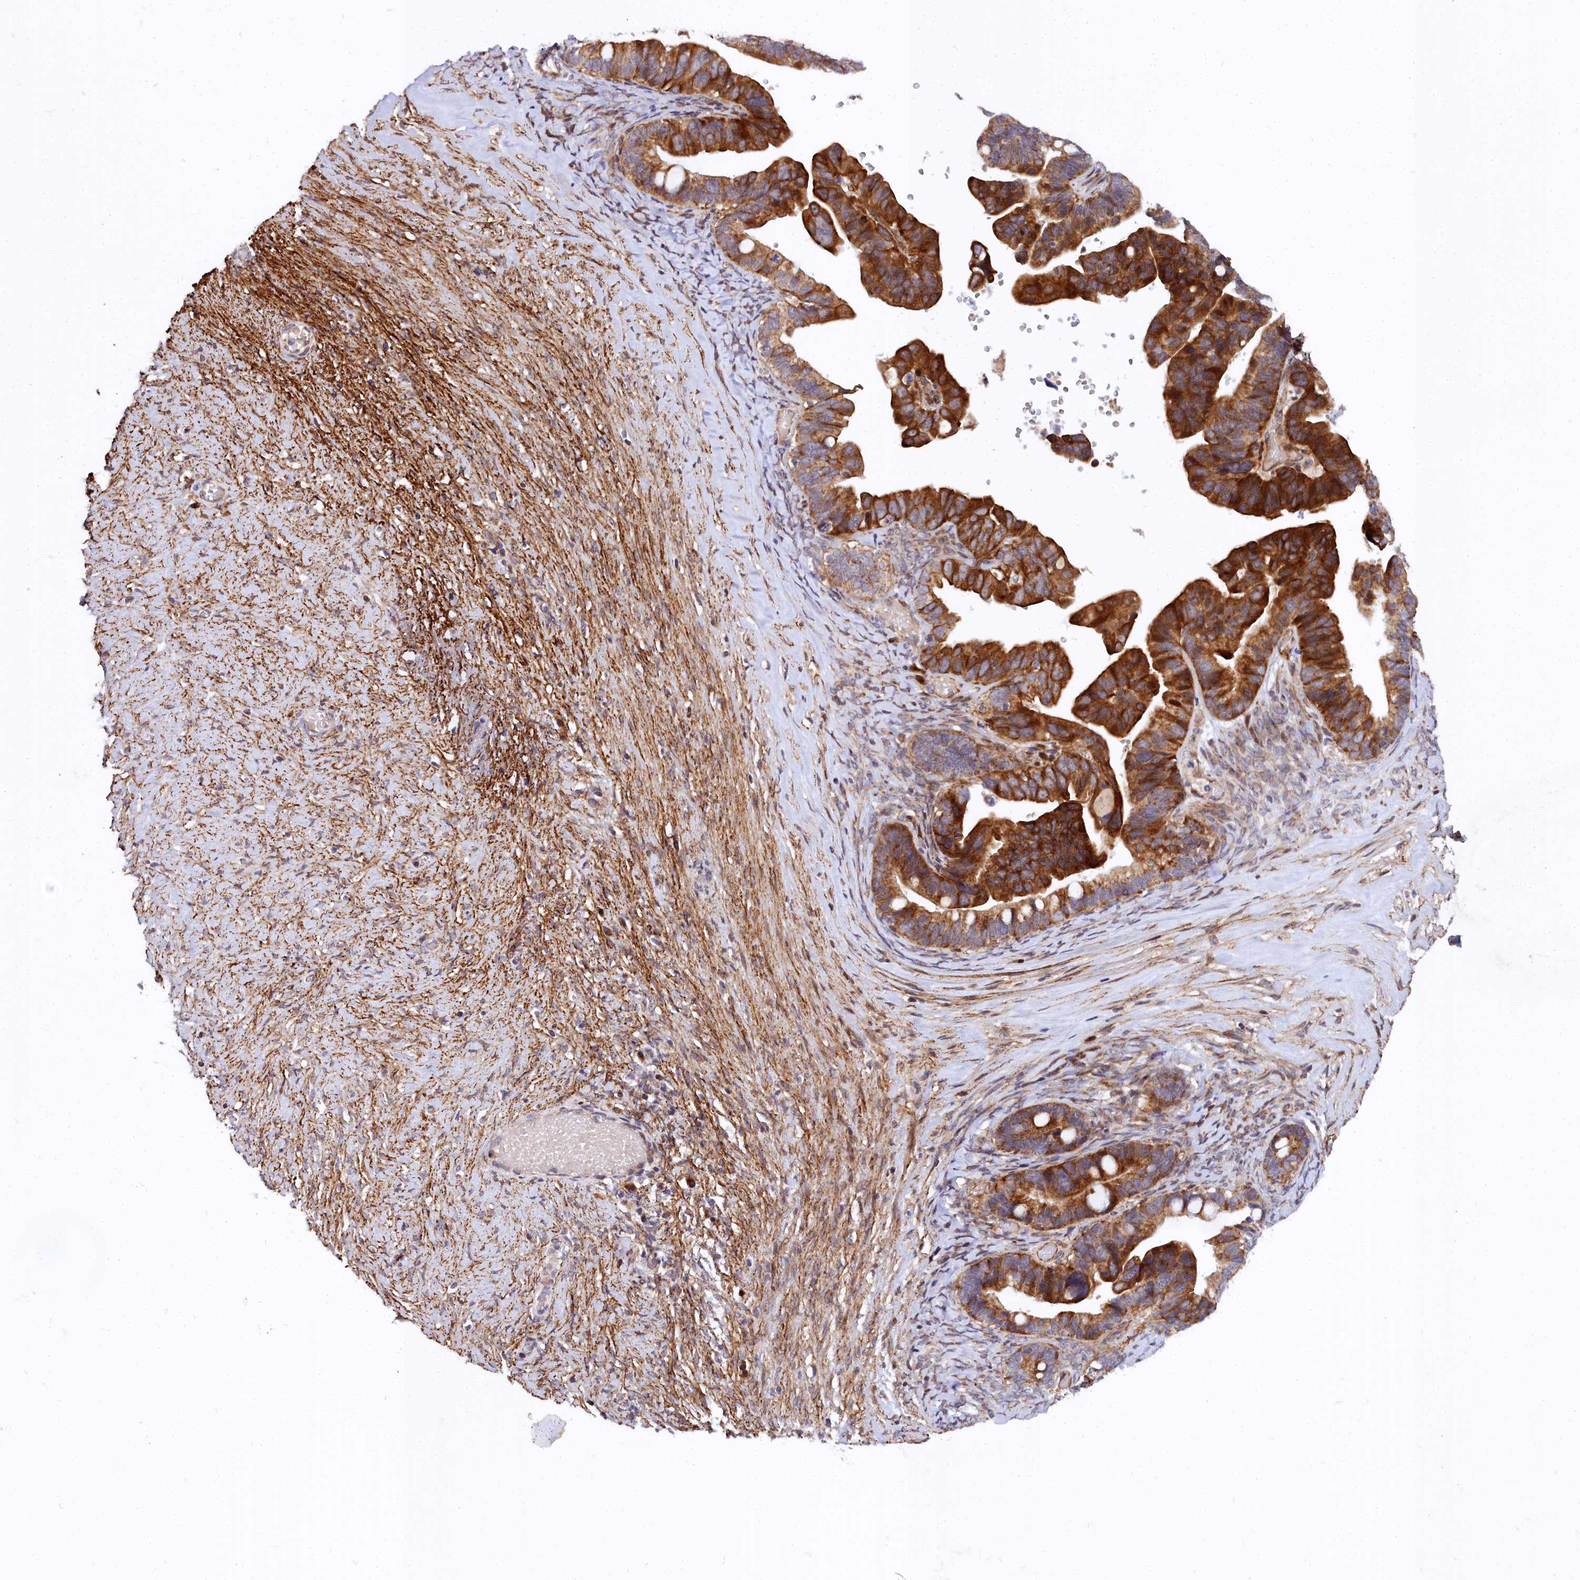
{"staining": {"intensity": "strong", "quantity": ">75%", "location": "cytoplasmic/membranous"}, "tissue": "ovarian cancer", "cell_type": "Tumor cells", "image_type": "cancer", "snomed": [{"axis": "morphology", "description": "Cystadenocarcinoma, serous, NOS"}, {"axis": "topography", "description": "Ovary"}], "caption": "Human ovarian cancer (serous cystadenocarcinoma) stained with a protein marker reveals strong staining in tumor cells.", "gene": "MRPS11", "patient": {"sex": "female", "age": 56}}